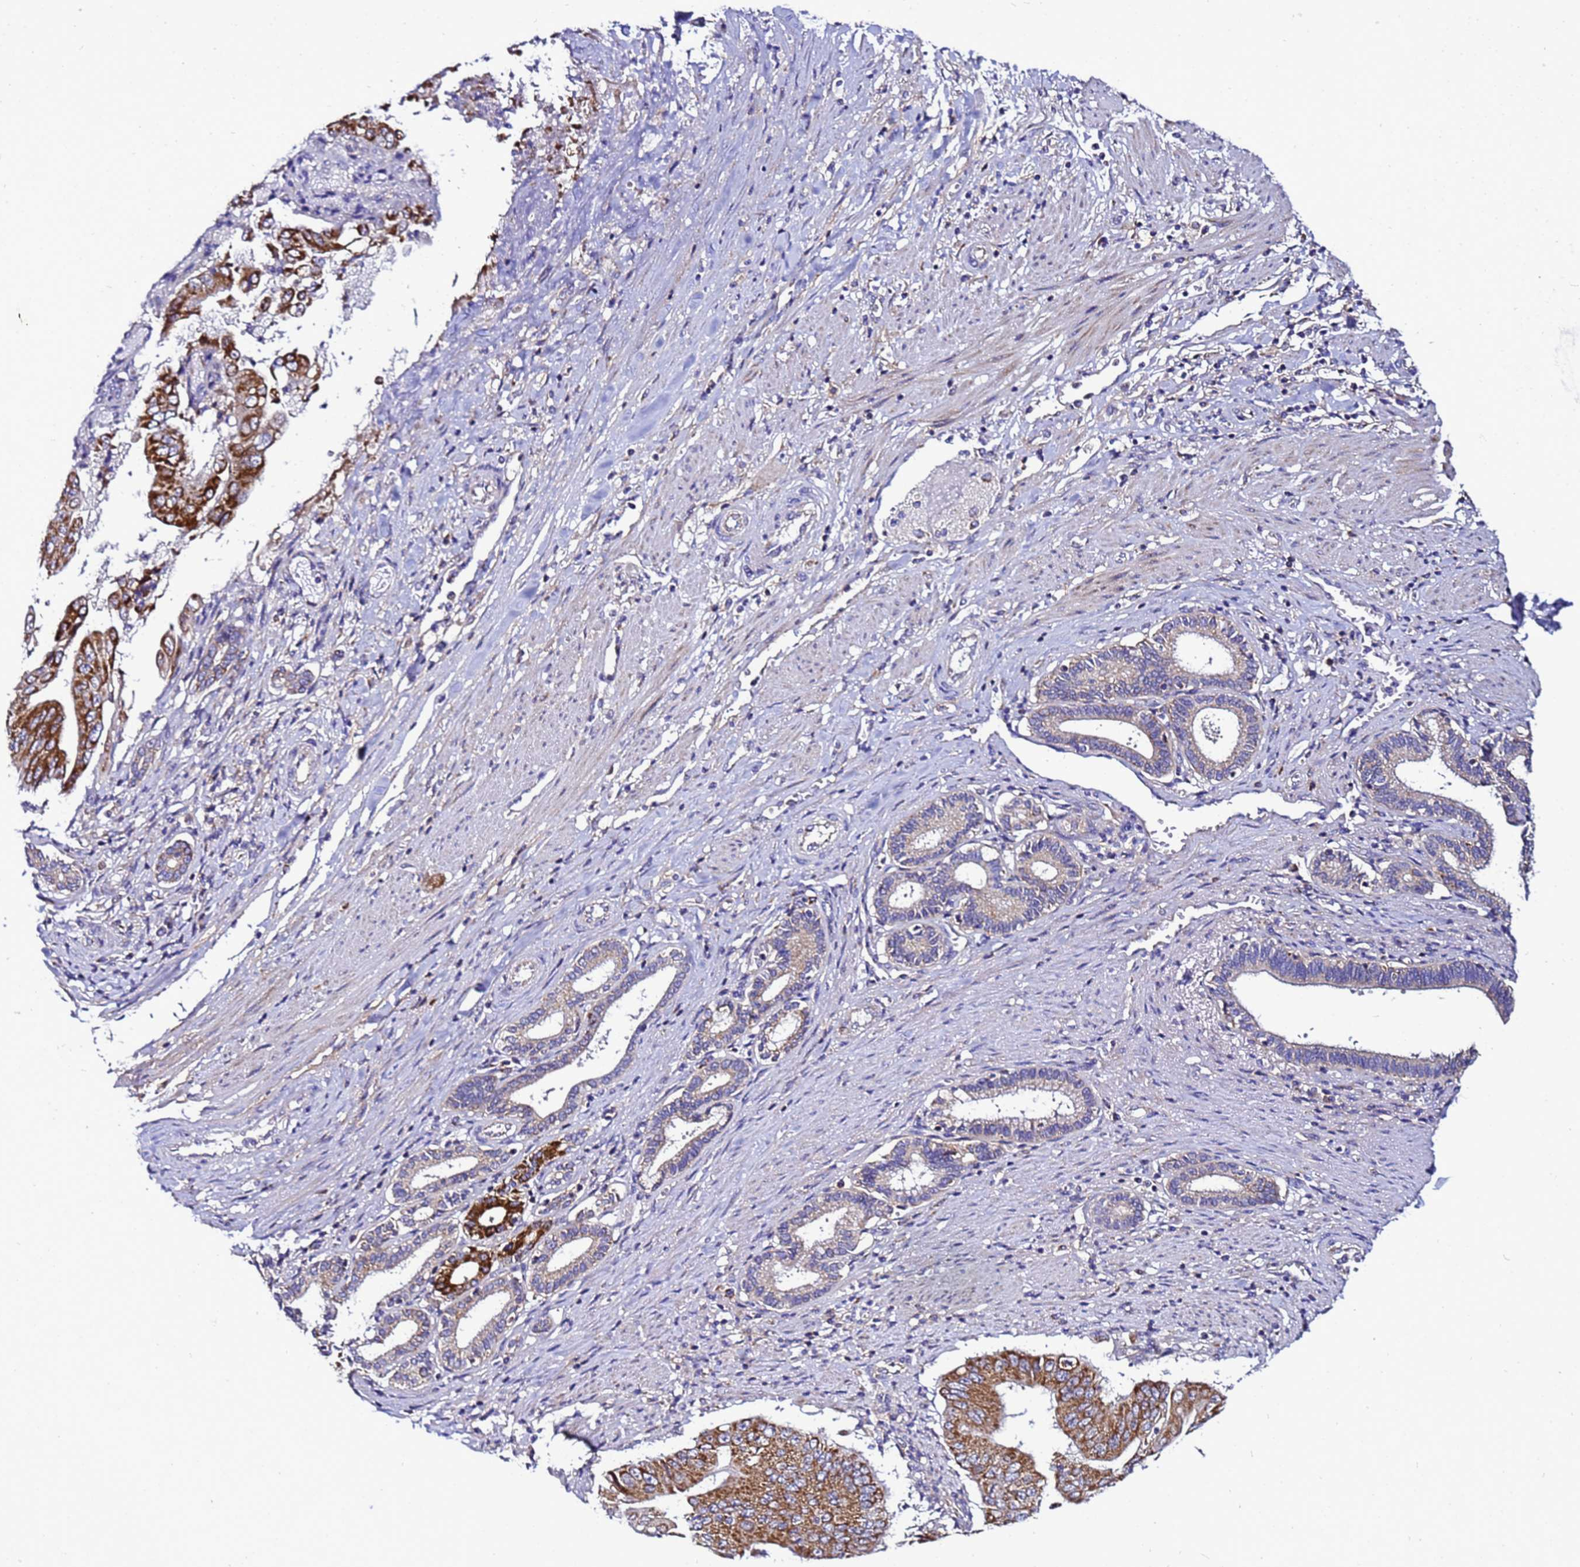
{"staining": {"intensity": "strong", "quantity": ">75%", "location": "cytoplasmic/membranous"}, "tissue": "pancreatic cancer", "cell_type": "Tumor cells", "image_type": "cancer", "snomed": [{"axis": "morphology", "description": "Adenocarcinoma, NOS"}, {"axis": "topography", "description": "Pancreas"}], "caption": "Immunohistochemical staining of human pancreatic adenocarcinoma exhibits high levels of strong cytoplasmic/membranous protein positivity in about >75% of tumor cells.", "gene": "HIGD2A", "patient": {"sex": "female", "age": 77}}